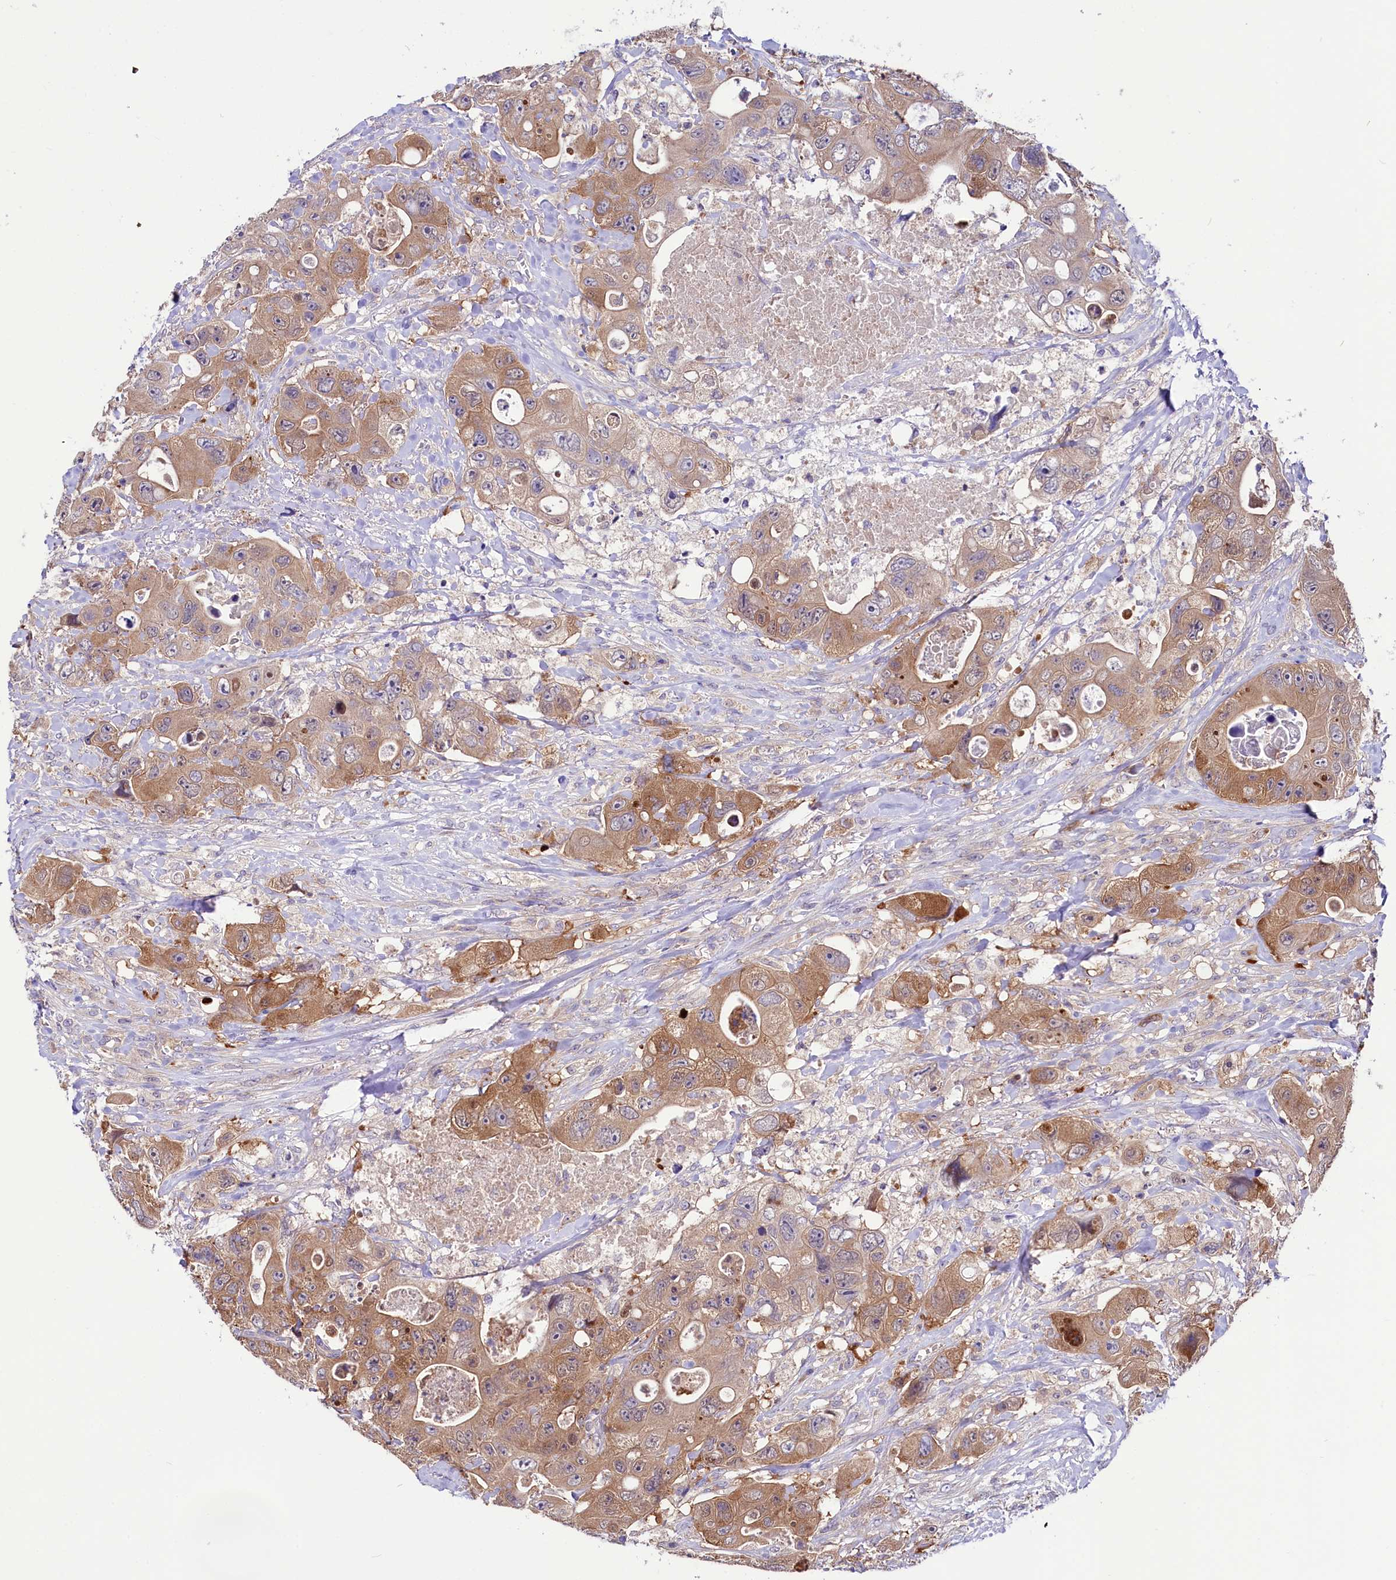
{"staining": {"intensity": "moderate", "quantity": ">75%", "location": "cytoplasmic/membranous"}, "tissue": "colorectal cancer", "cell_type": "Tumor cells", "image_type": "cancer", "snomed": [{"axis": "morphology", "description": "Adenocarcinoma, NOS"}, {"axis": "topography", "description": "Colon"}], "caption": "Human colorectal cancer (adenocarcinoma) stained with a protein marker displays moderate staining in tumor cells.", "gene": "ABHD5", "patient": {"sex": "female", "age": 46}}